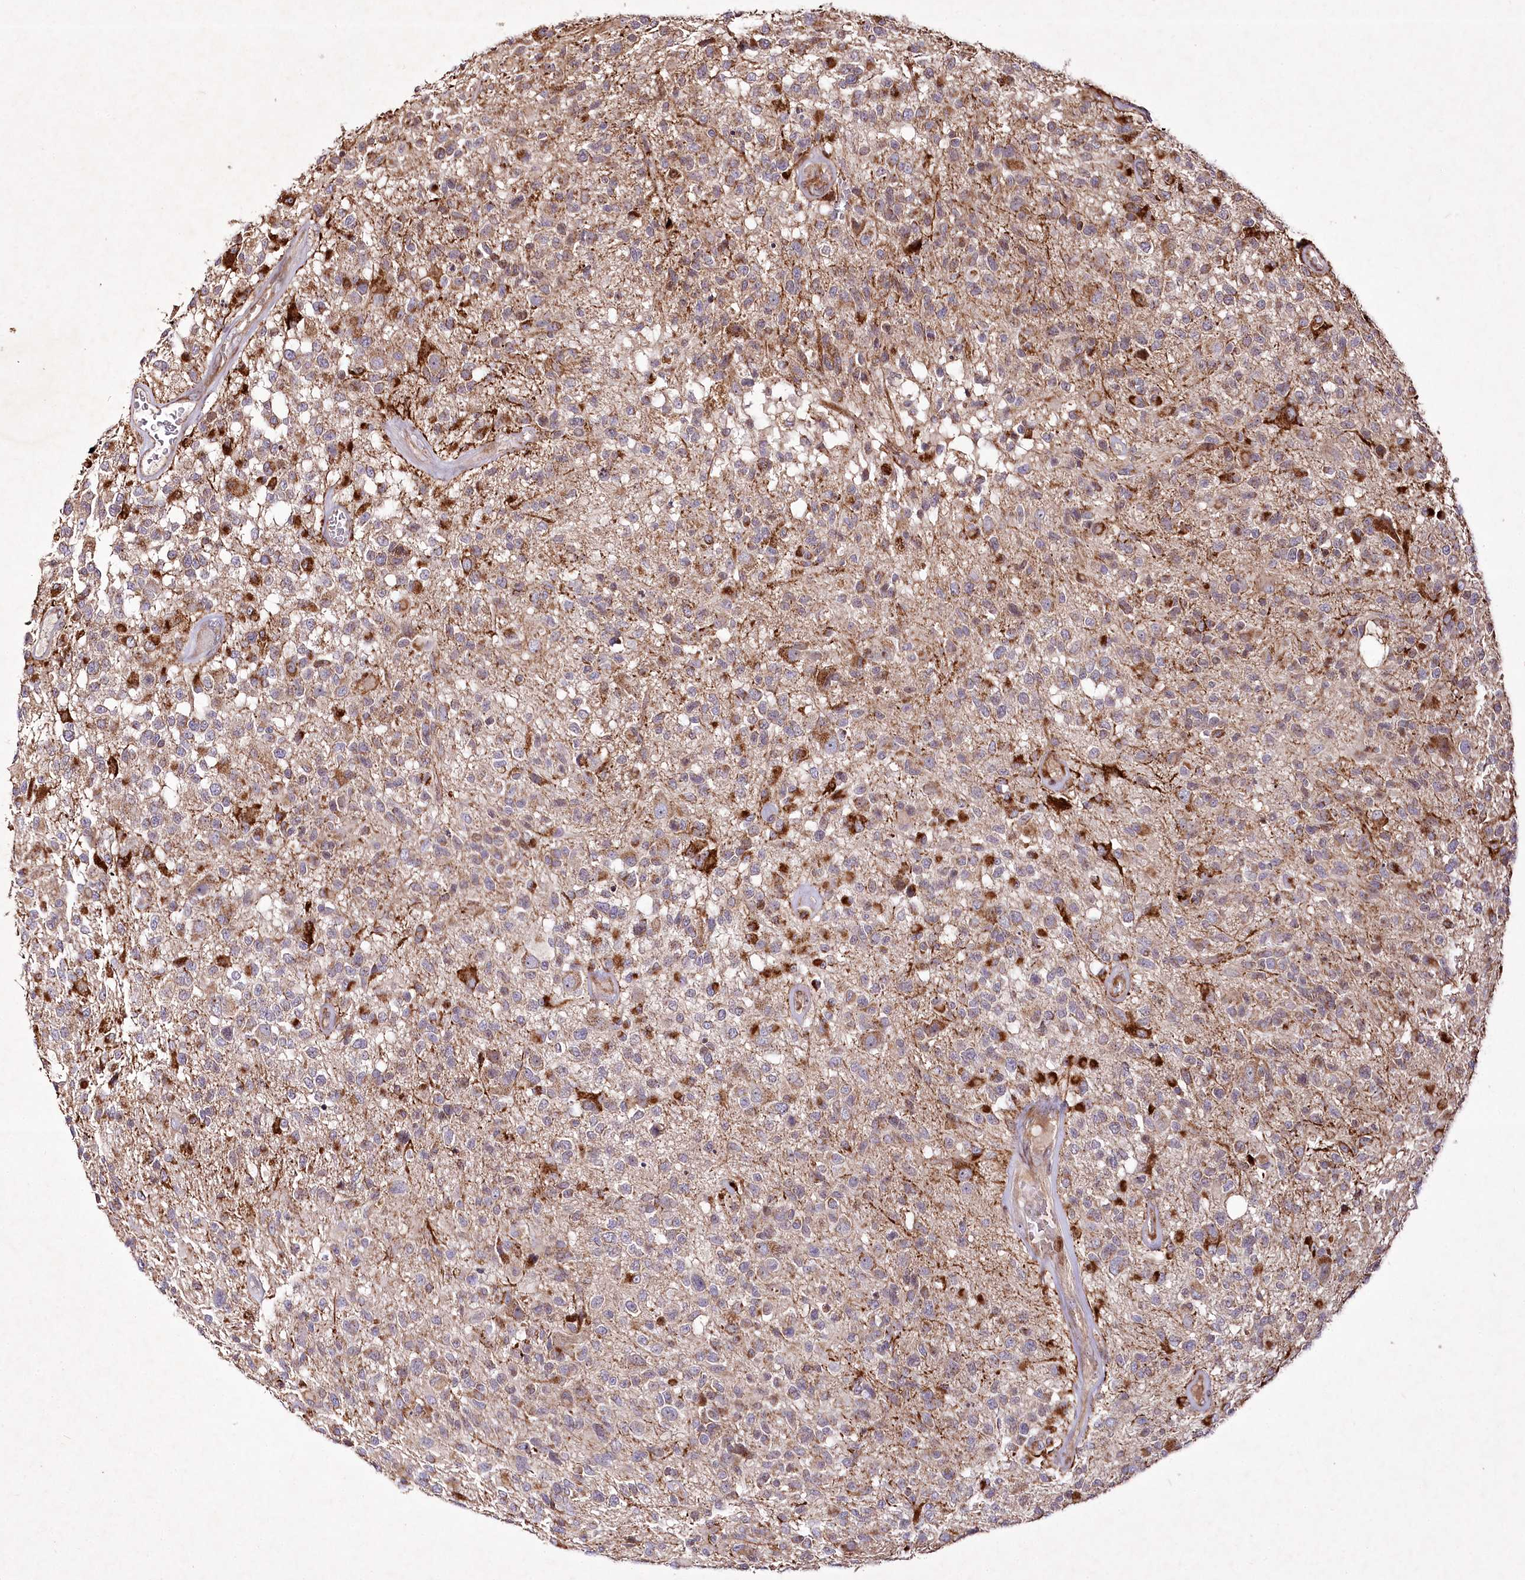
{"staining": {"intensity": "strong", "quantity": "<25%", "location": "cytoplasmic/membranous"}, "tissue": "glioma", "cell_type": "Tumor cells", "image_type": "cancer", "snomed": [{"axis": "morphology", "description": "Glioma, malignant, High grade"}, {"axis": "morphology", "description": "Glioblastoma, NOS"}, {"axis": "topography", "description": "Brain"}], "caption": "Glioma stained with a protein marker displays strong staining in tumor cells.", "gene": "PSTK", "patient": {"sex": "male", "age": 60}}